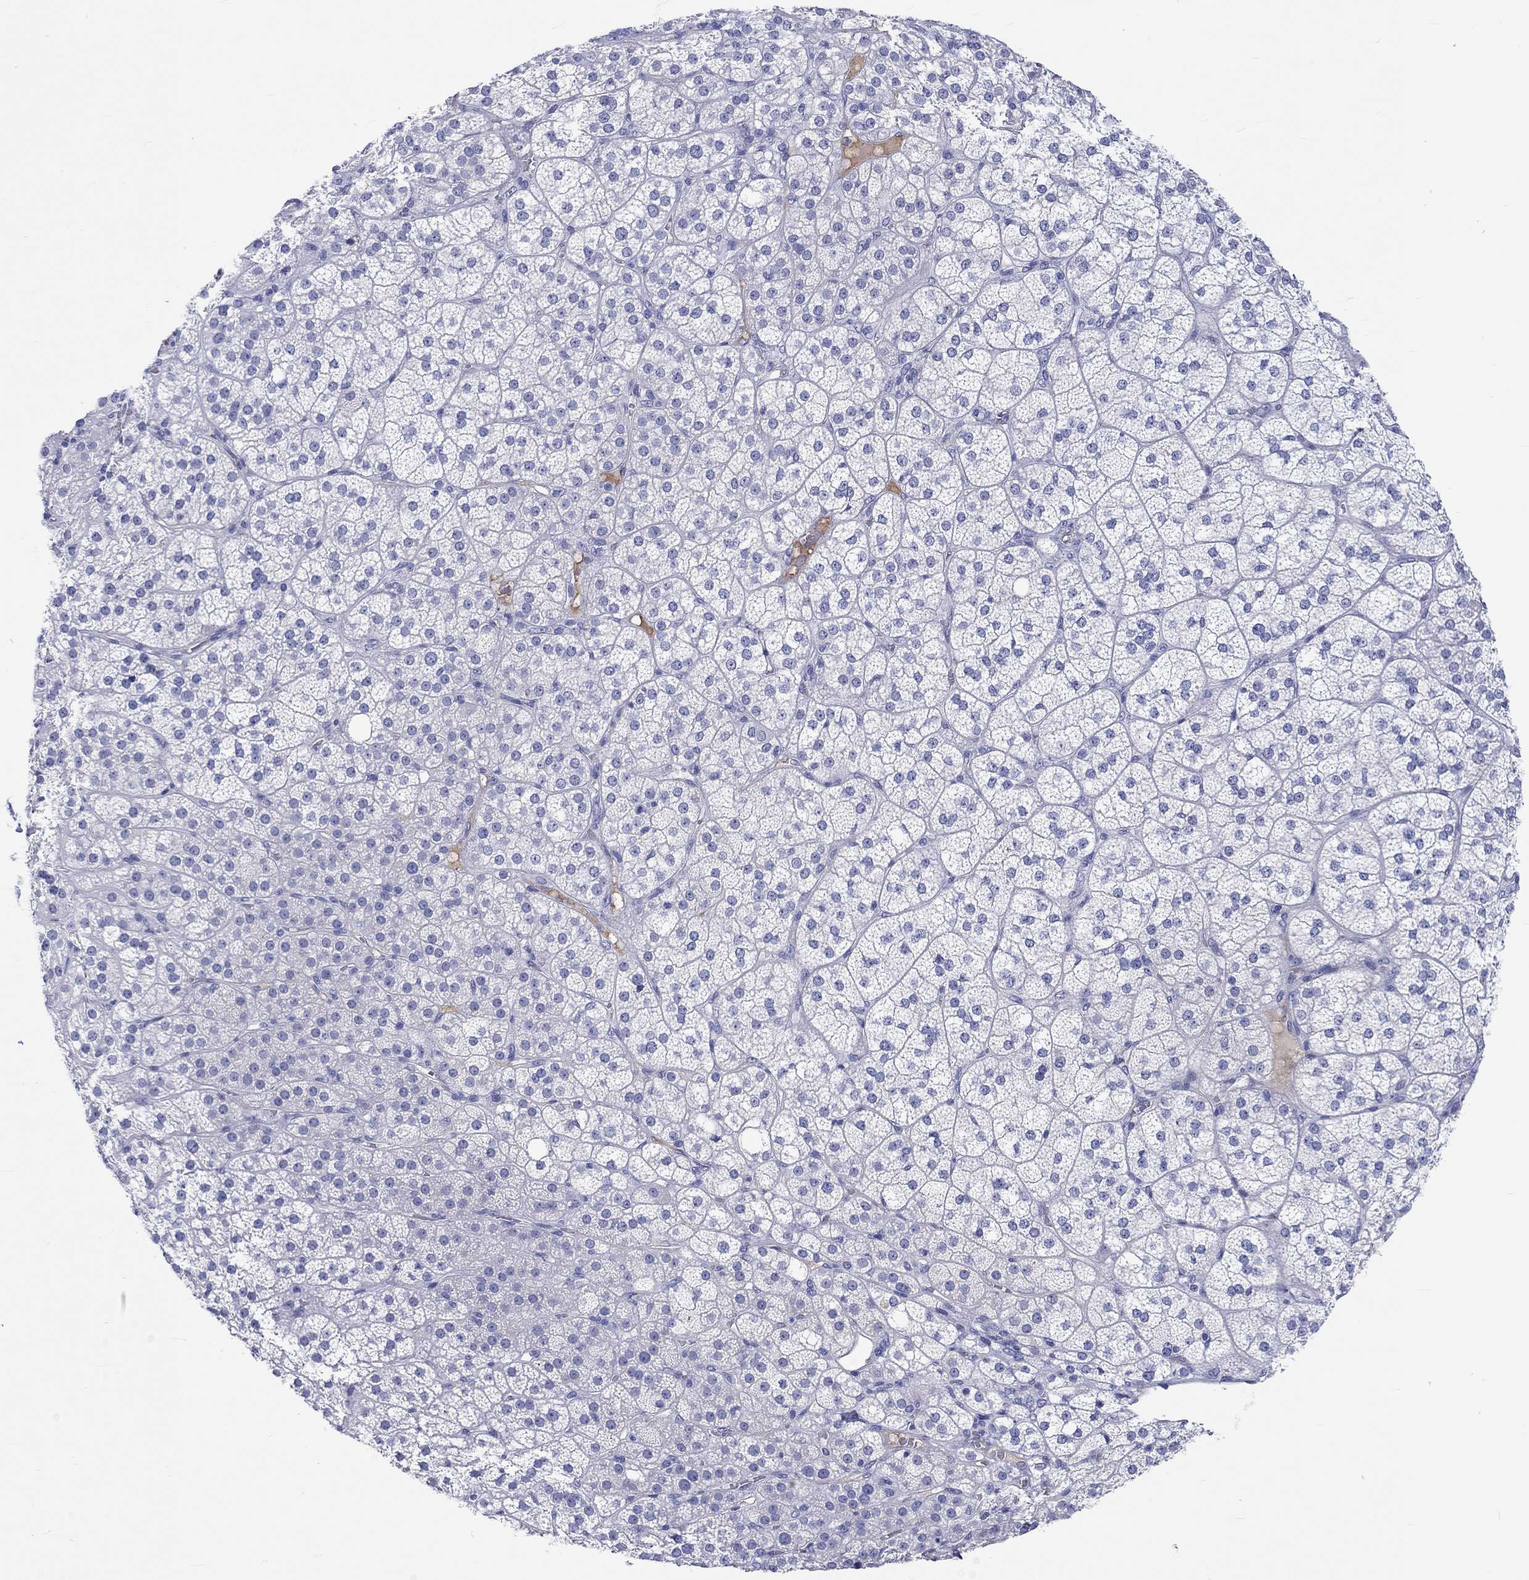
{"staining": {"intensity": "negative", "quantity": "none", "location": "none"}, "tissue": "adrenal gland", "cell_type": "Glandular cells", "image_type": "normal", "snomed": [{"axis": "morphology", "description": "Normal tissue, NOS"}, {"axis": "topography", "description": "Adrenal gland"}], "caption": "This is an IHC histopathology image of benign adrenal gland. There is no staining in glandular cells.", "gene": "CDY1B", "patient": {"sex": "female", "age": 60}}